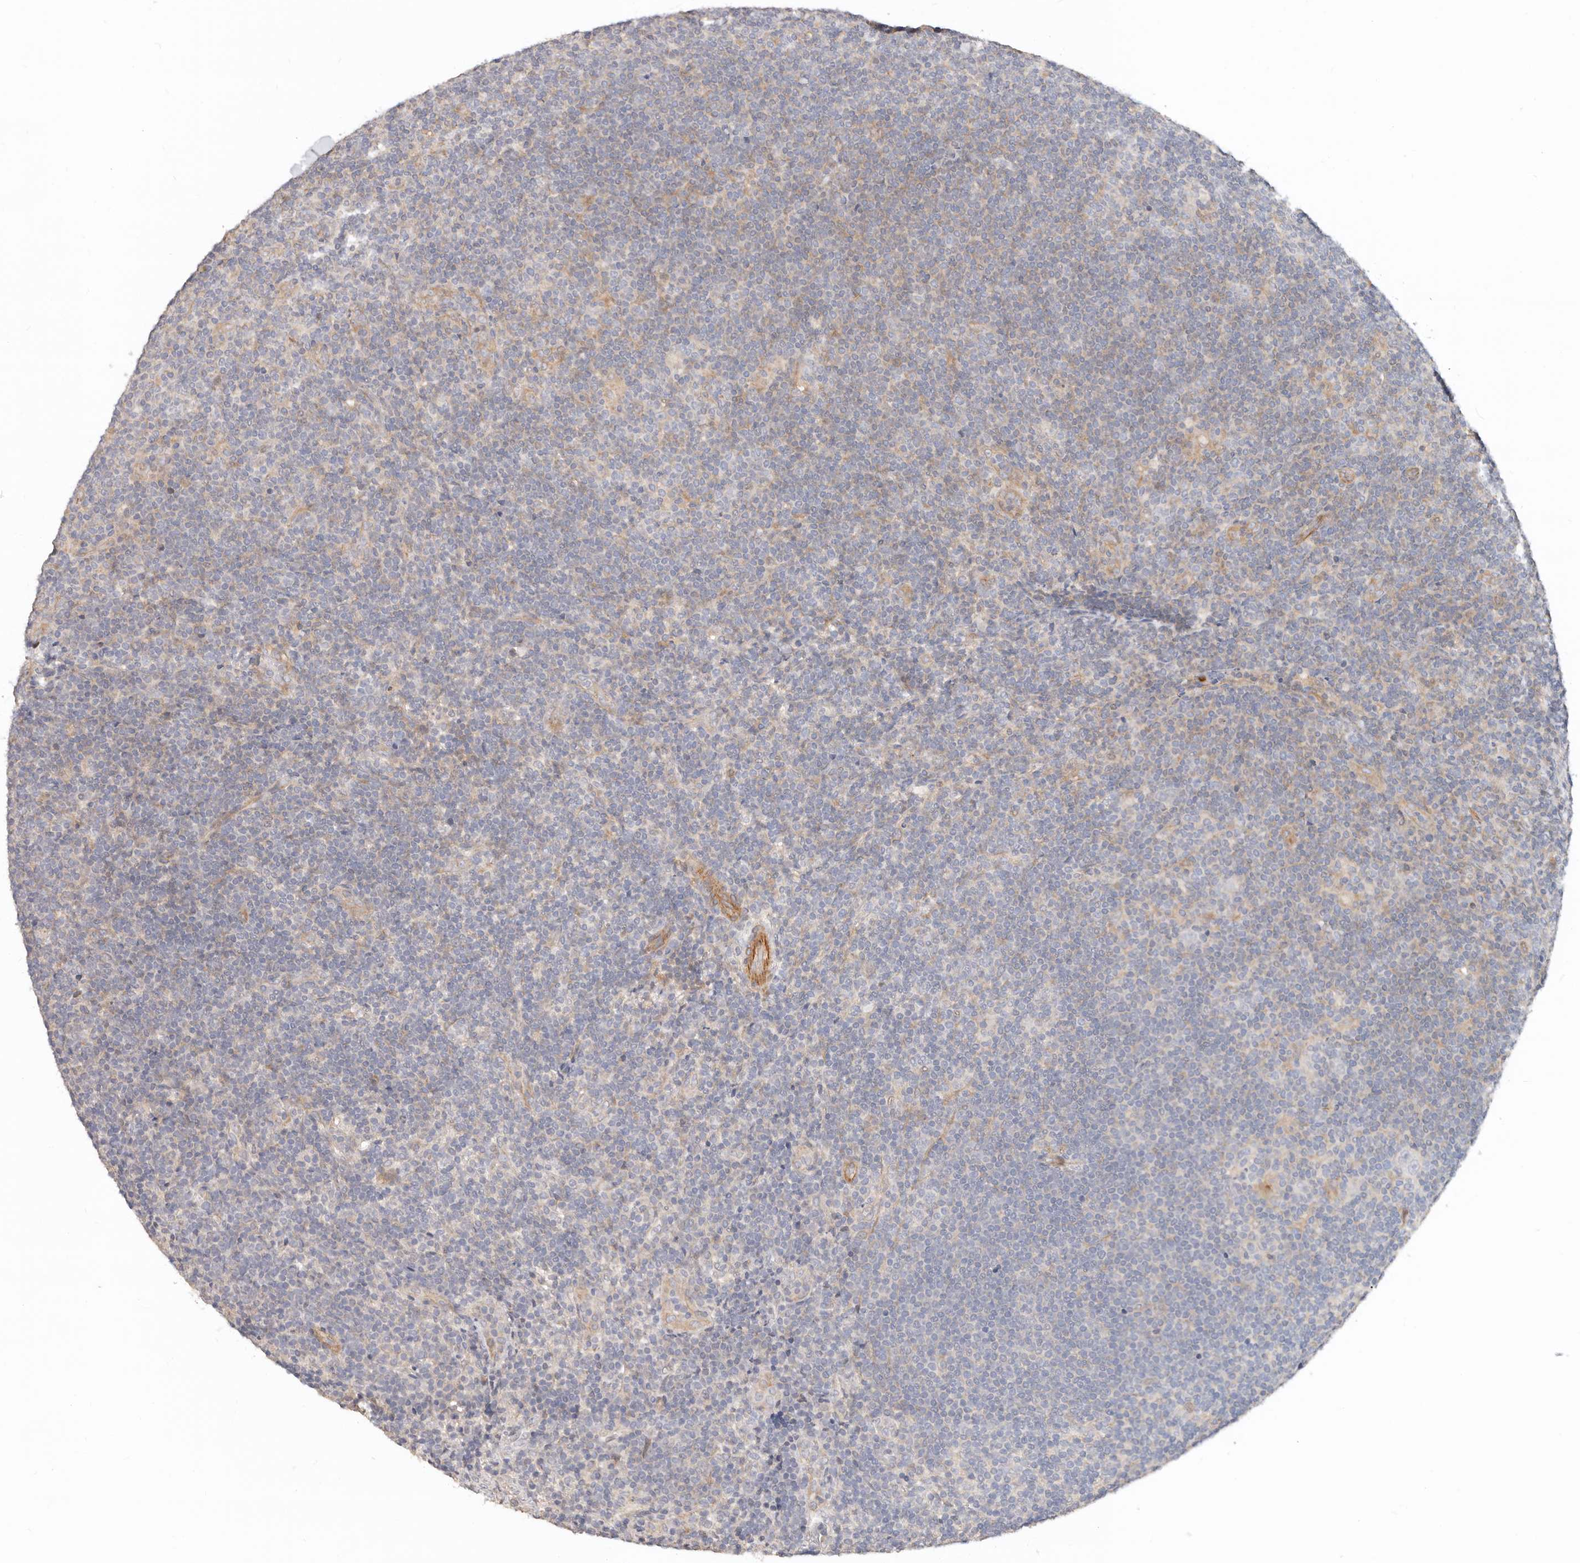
{"staining": {"intensity": "negative", "quantity": "none", "location": "none"}, "tissue": "lymphoma", "cell_type": "Tumor cells", "image_type": "cancer", "snomed": [{"axis": "morphology", "description": "Hodgkin's disease, NOS"}, {"axis": "topography", "description": "Lymph node"}], "caption": "High power microscopy photomicrograph of an immunohistochemistry (IHC) micrograph of Hodgkin's disease, revealing no significant expression in tumor cells.", "gene": "ZRANB1", "patient": {"sex": "female", "age": 57}}